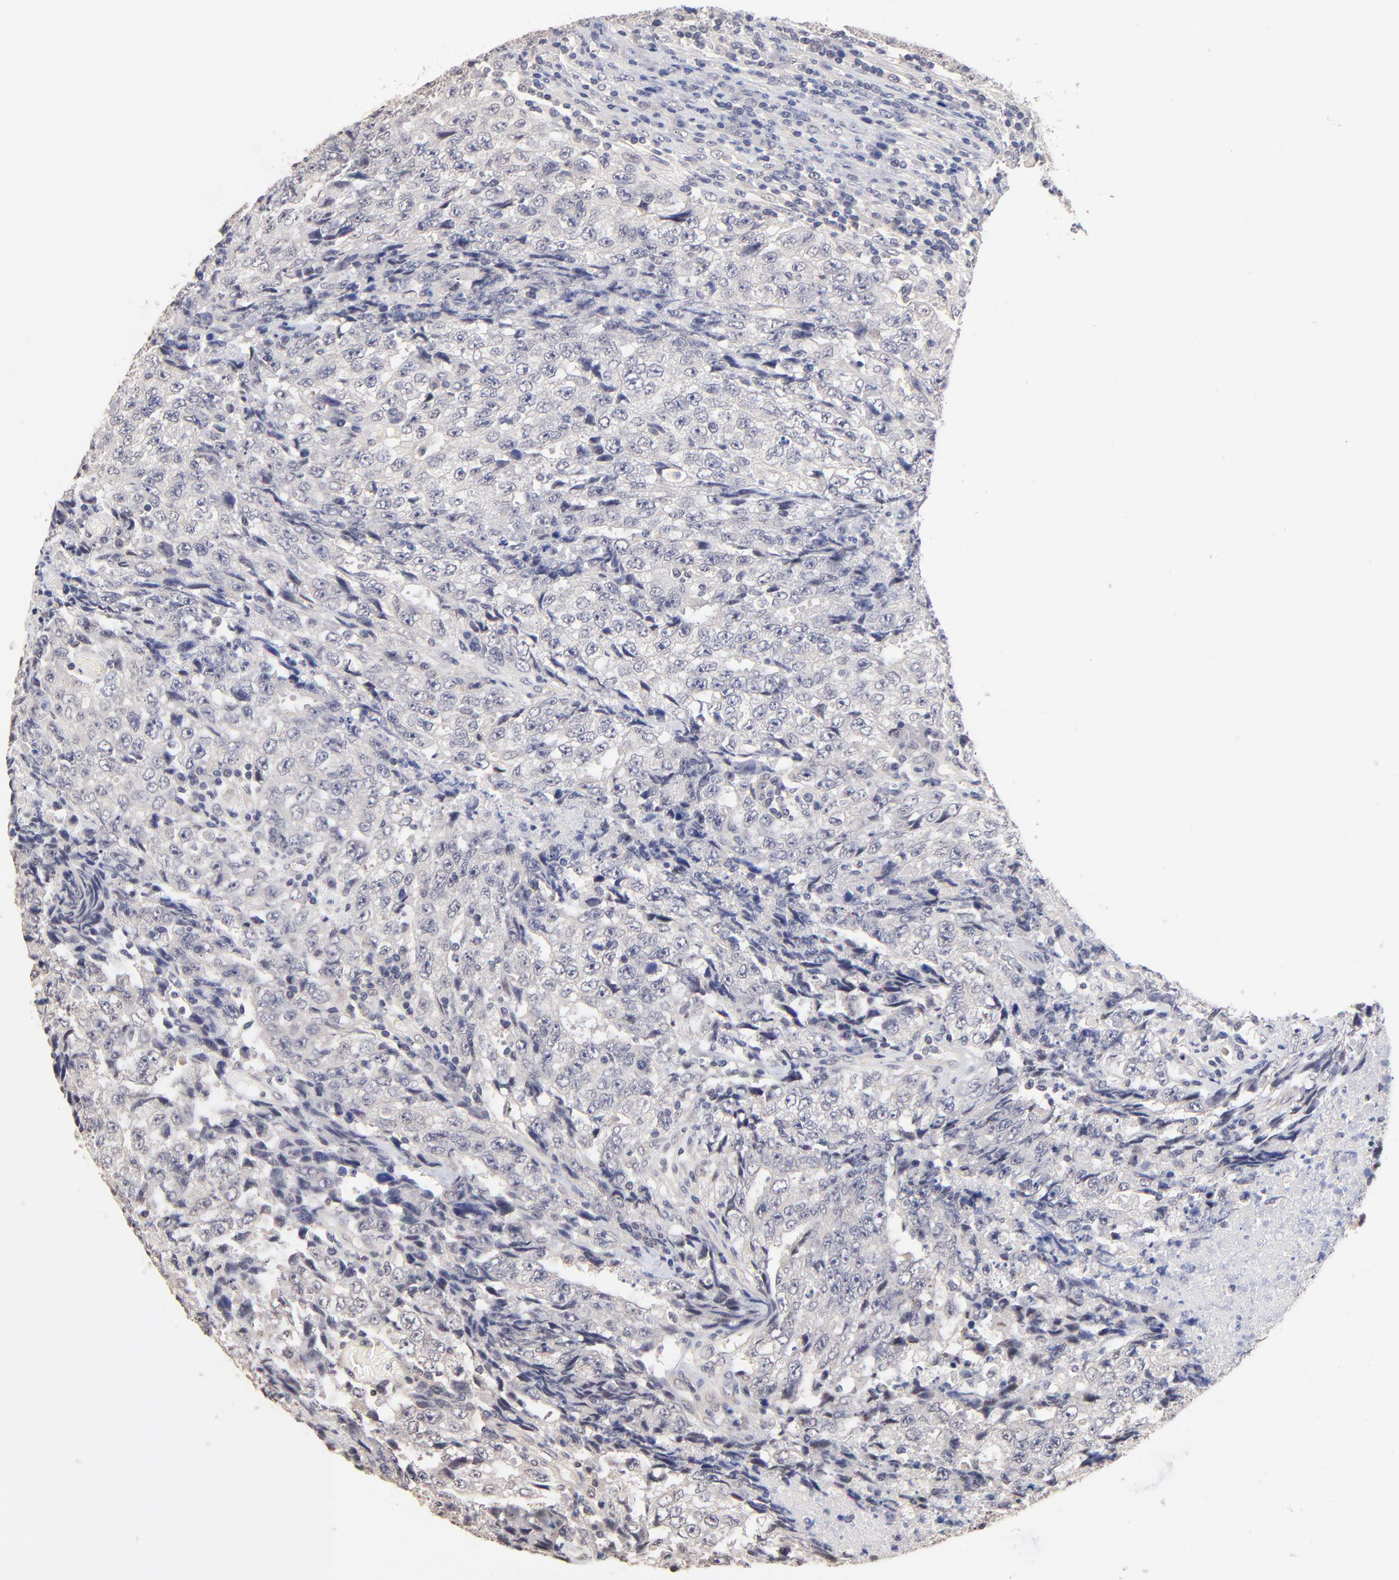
{"staining": {"intensity": "negative", "quantity": "none", "location": "none"}, "tissue": "testis cancer", "cell_type": "Tumor cells", "image_type": "cancer", "snomed": [{"axis": "morphology", "description": "Necrosis, NOS"}, {"axis": "morphology", "description": "Carcinoma, Embryonal, NOS"}, {"axis": "topography", "description": "Testis"}], "caption": "An image of human testis cancer is negative for staining in tumor cells. (Stains: DAB immunohistochemistry (IHC) with hematoxylin counter stain, Microscopy: brightfield microscopy at high magnification).", "gene": "RIBC2", "patient": {"sex": "male", "age": 19}}